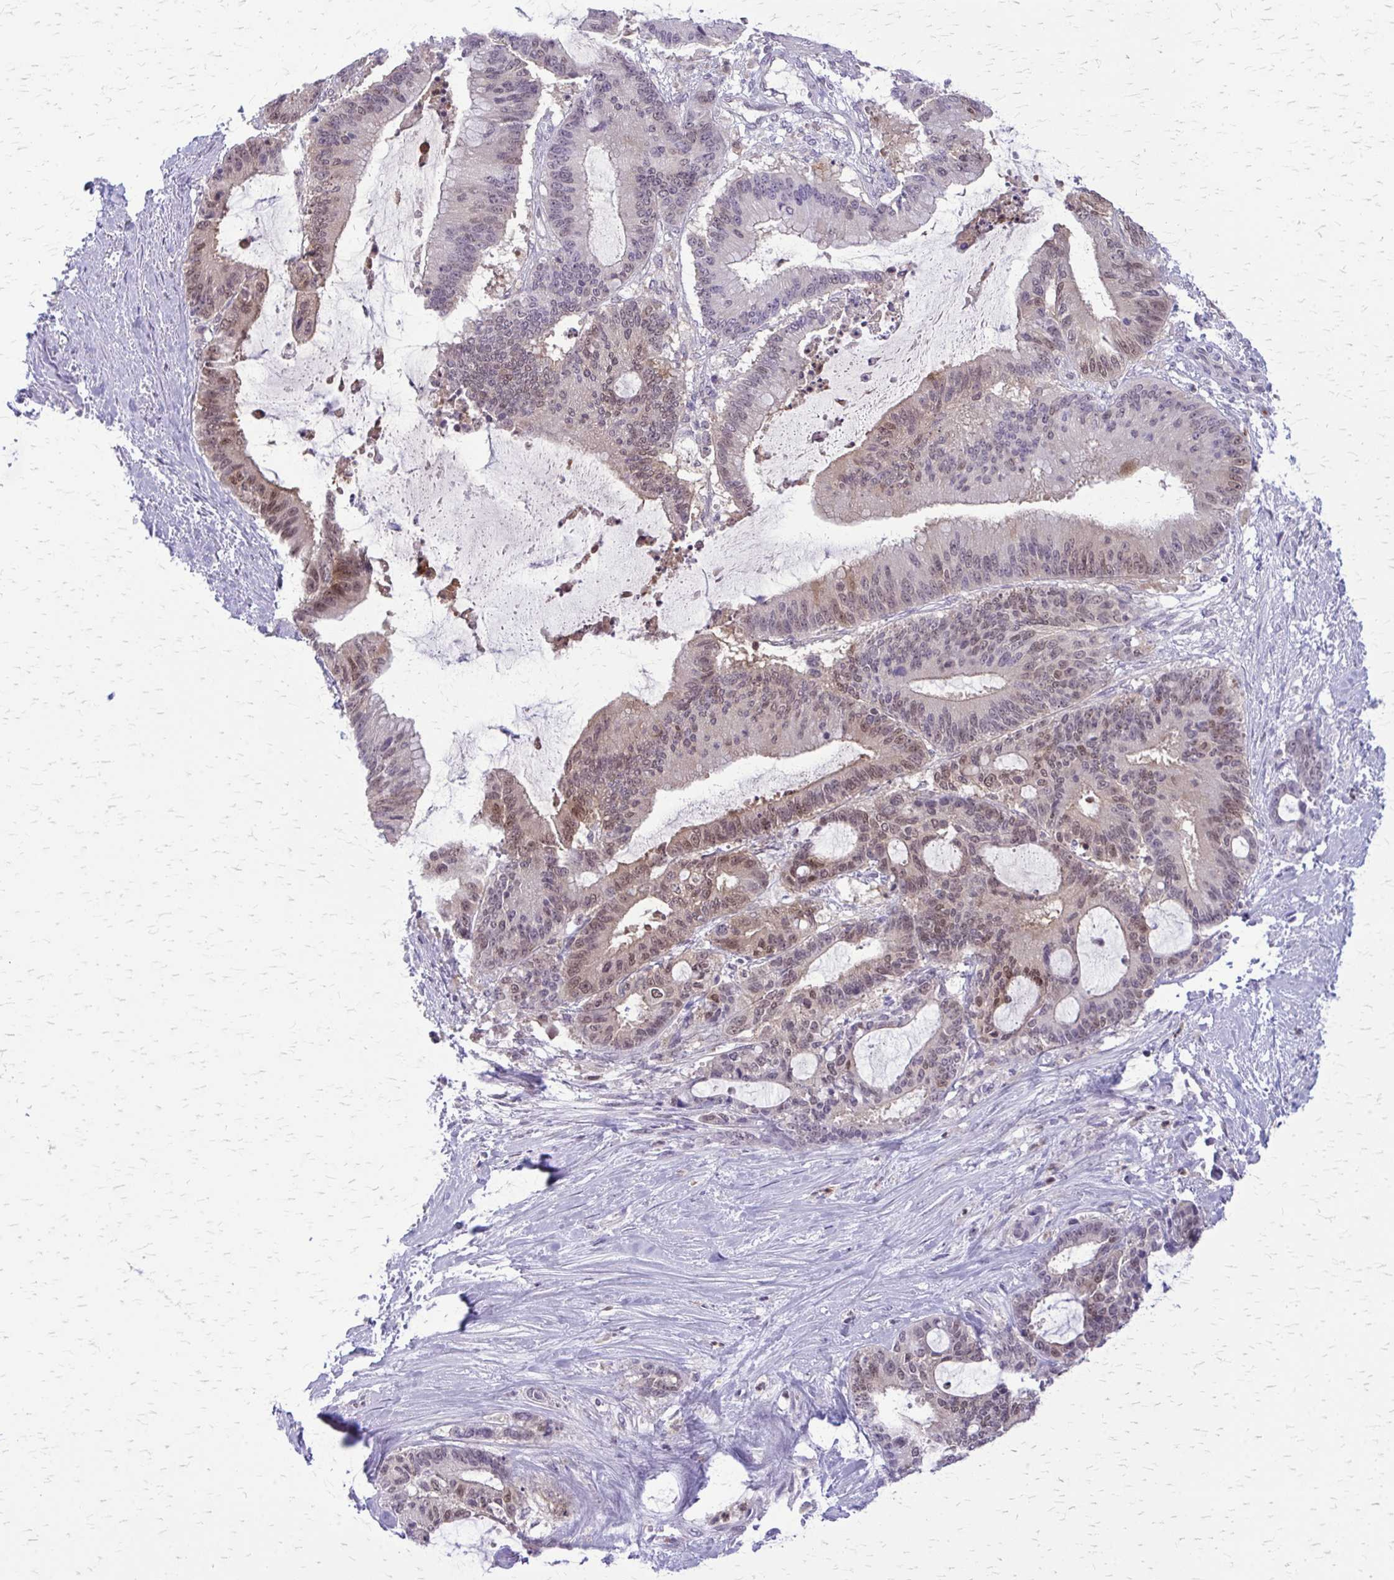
{"staining": {"intensity": "moderate", "quantity": "<25%", "location": "nuclear"}, "tissue": "liver cancer", "cell_type": "Tumor cells", "image_type": "cancer", "snomed": [{"axis": "morphology", "description": "Normal tissue, NOS"}, {"axis": "morphology", "description": "Cholangiocarcinoma"}, {"axis": "topography", "description": "Liver"}, {"axis": "topography", "description": "Peripheral nerve tissue"}], "caption": "Liver cholangiocarcinoma stained for a protein (brown) shows moderate nuclear positive expression in approximately <25% of tumor cells.", "gene": "GLRX", "patient": {"sex": "female", "age": 73}}